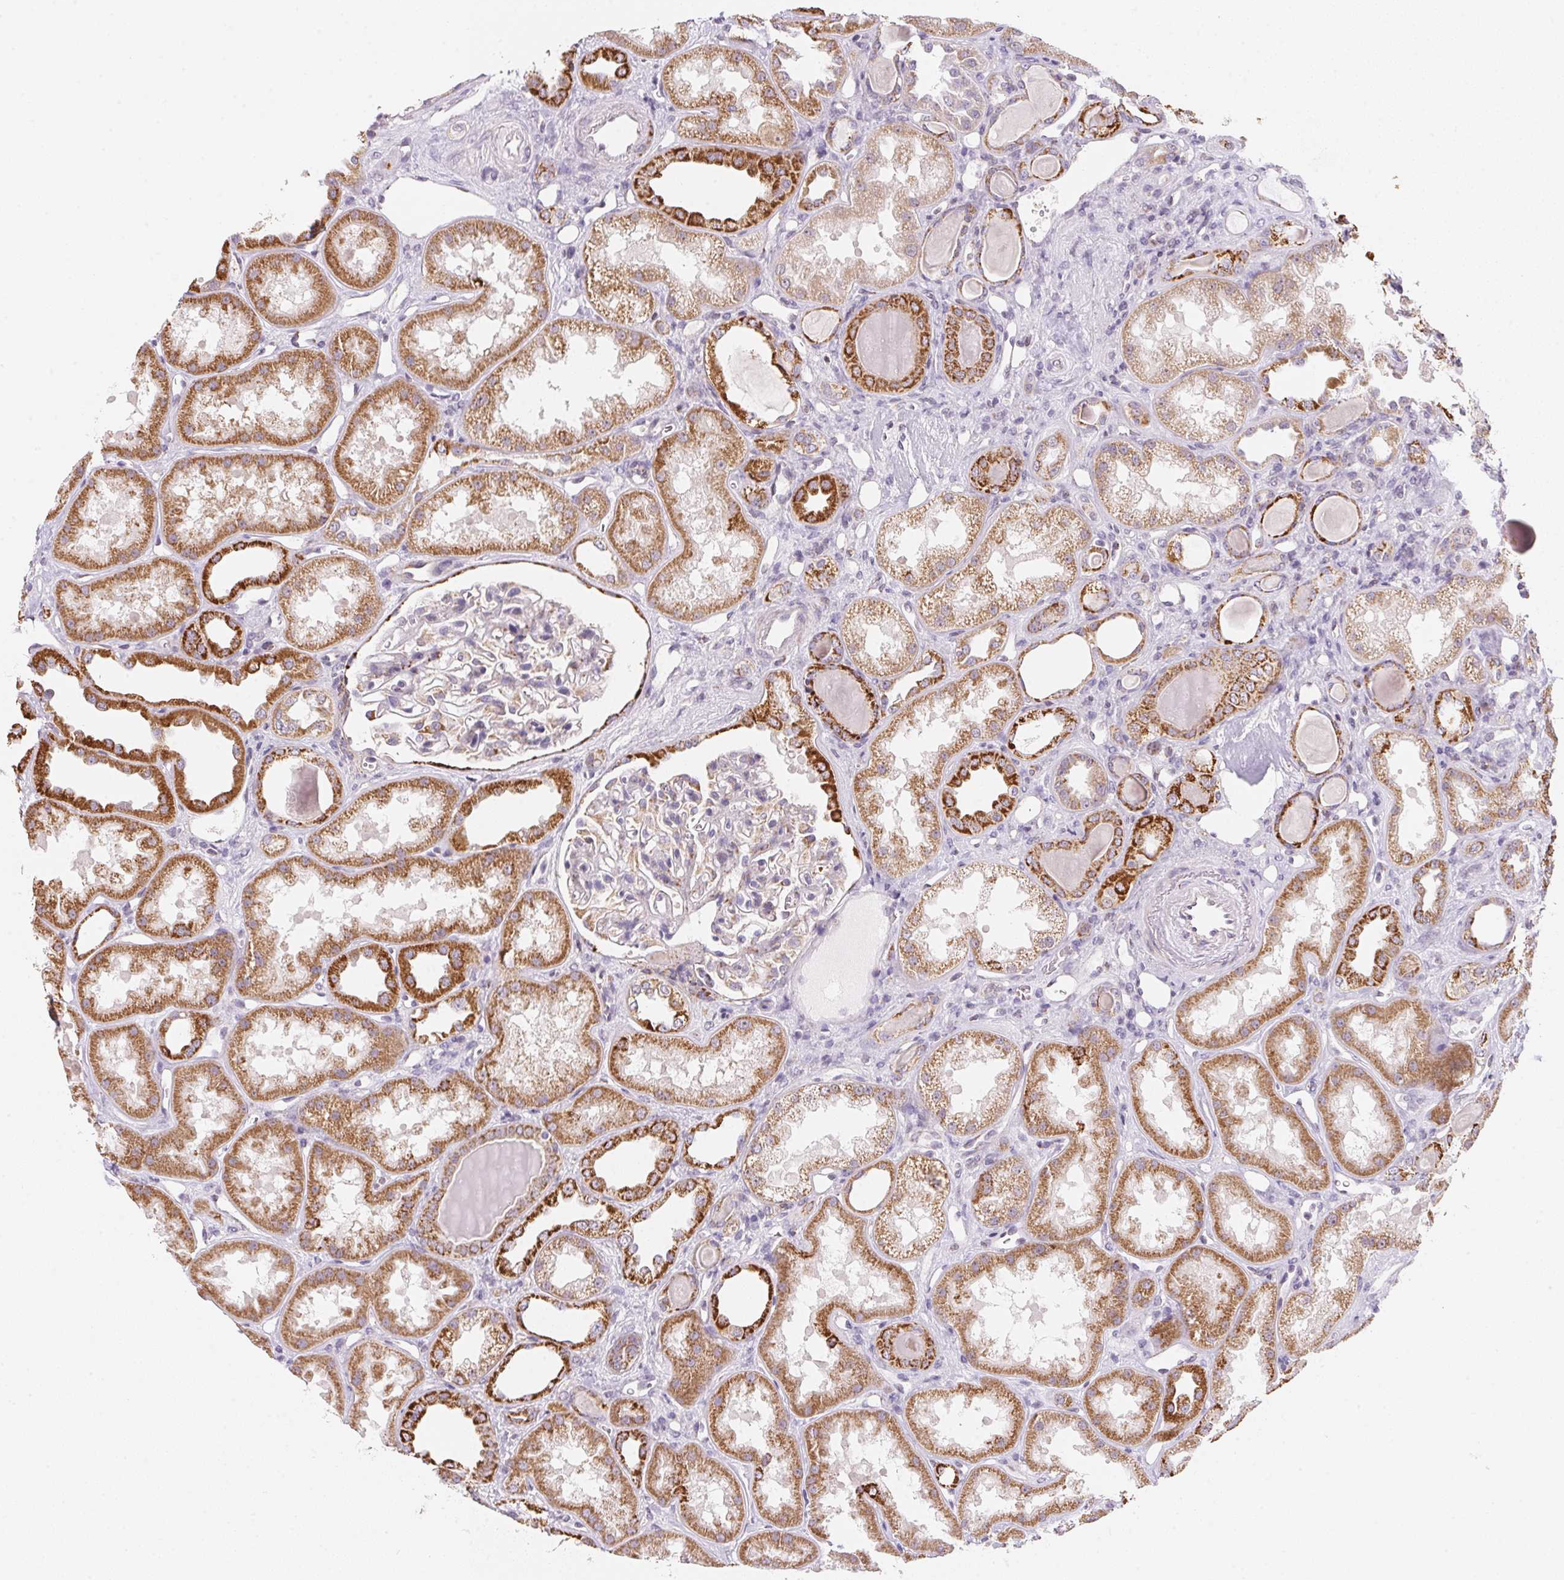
{"staining": {"intensity": "negative", "quantity": "none", "location": "none"}, "tissue": "kidney", "cell_type": "Cells in glomeruli", "image_type": "normal", "snomed": [{"axis": "morphology", "description": "Normal tissue, NOS"}, {"axis": "topography", "description": "Kidney"}], "caption": "IHC histopathology image of benign kidney: human kidney stained with DAB exhibits no significant protein staining in cells in glomeruli.", "gene": "GIPC2", "patient": {"sex": "male", "age": 61}}